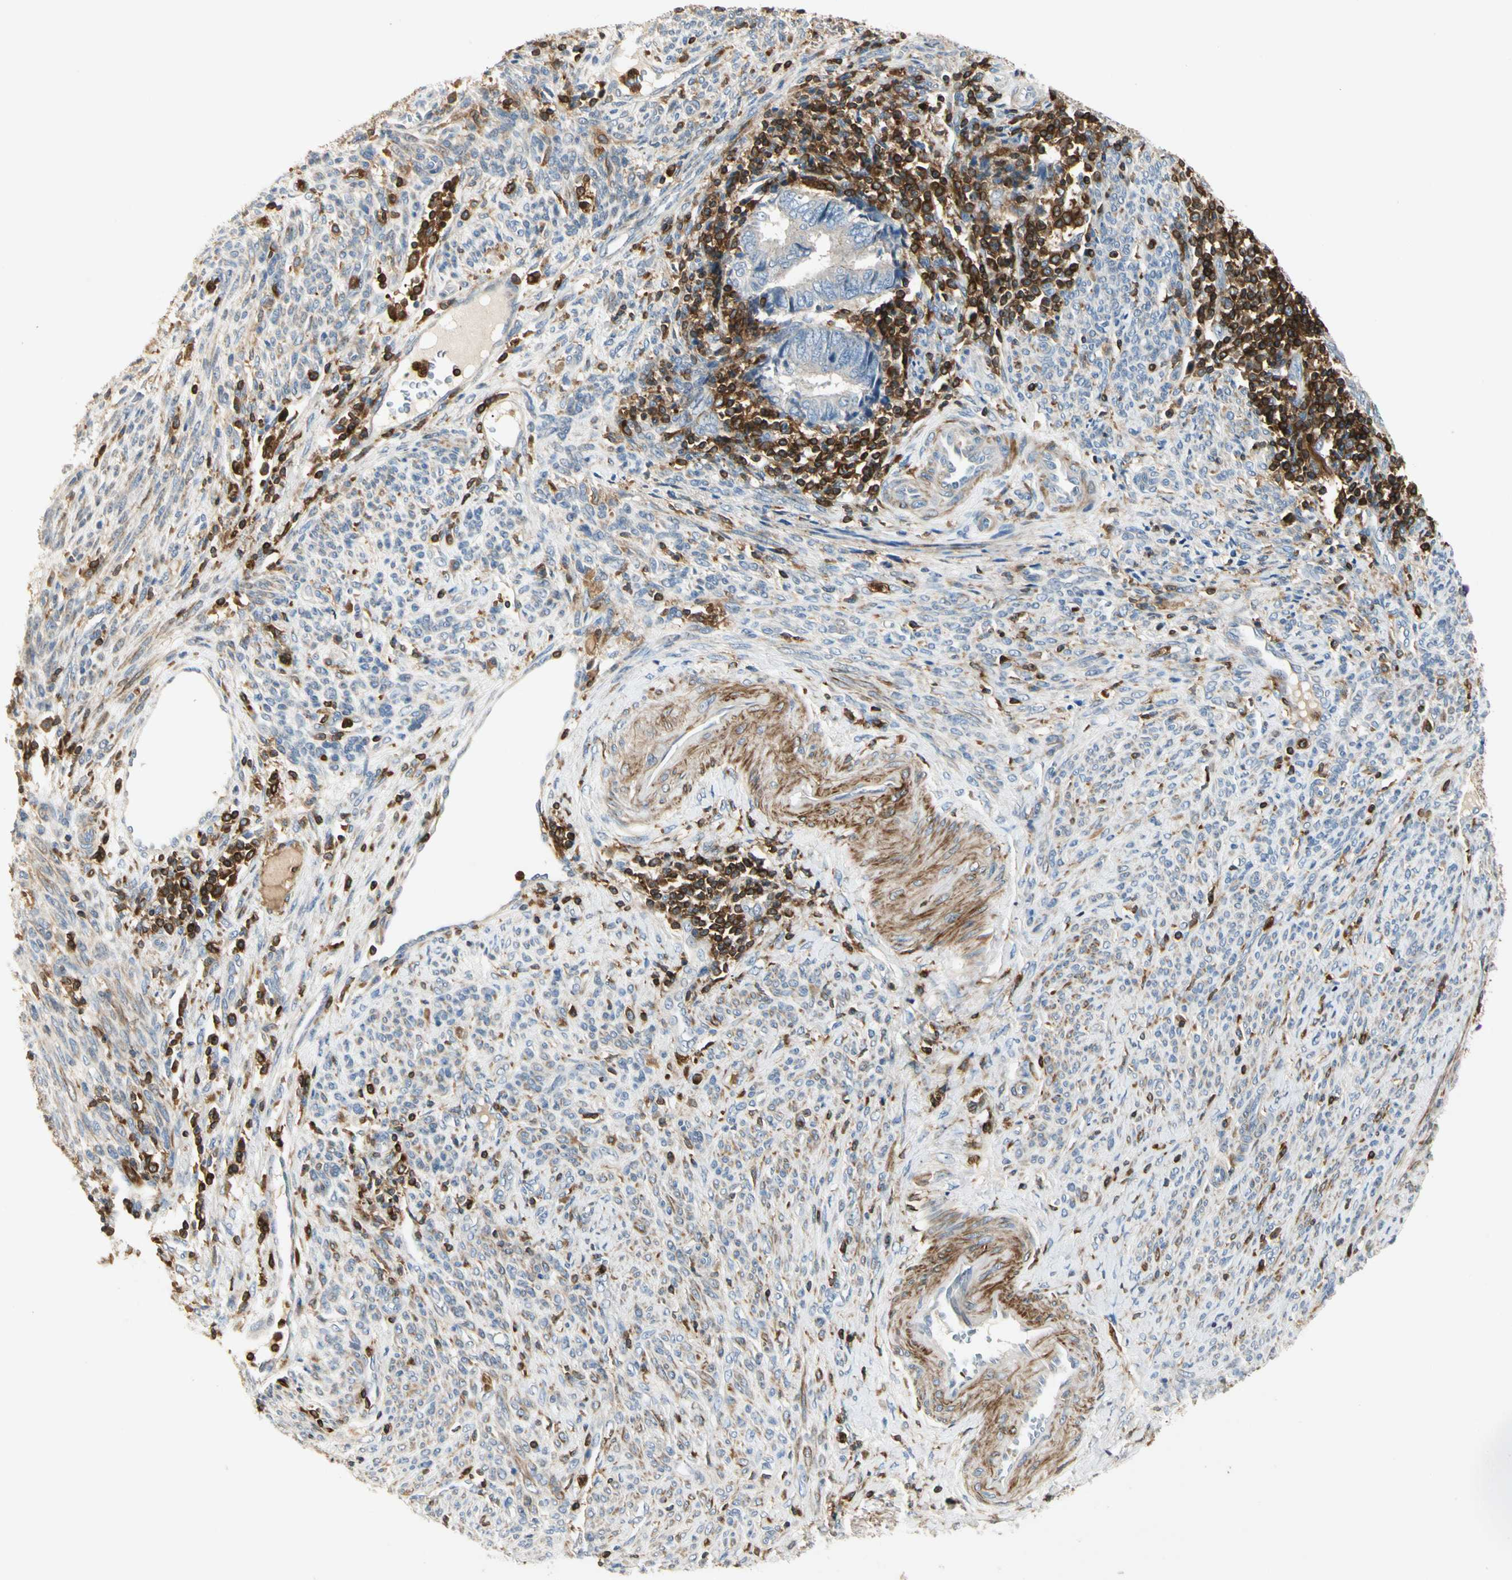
{"staining": {"intensity": "weak", "quantity": "<25%", "location": "cytoplasmic/membranous"}, "tissue": "endometrial cancer", "cell_type": "Tumor cells", "image_type": "cancer", "snomed": [{"axis": "morphology", "description": "Adenocarcinoma, NOS"}, {"axis": "topography", "description": "Uterus"}, {"axis": "topography", "description": "Endometrium"}], "caption": "This is an IHC photomicrograph of human endometrial cancer. There is no positivity in tumor cells.", "gene": "FMNL1", "patient": {"sex": "female", "age": 70}}